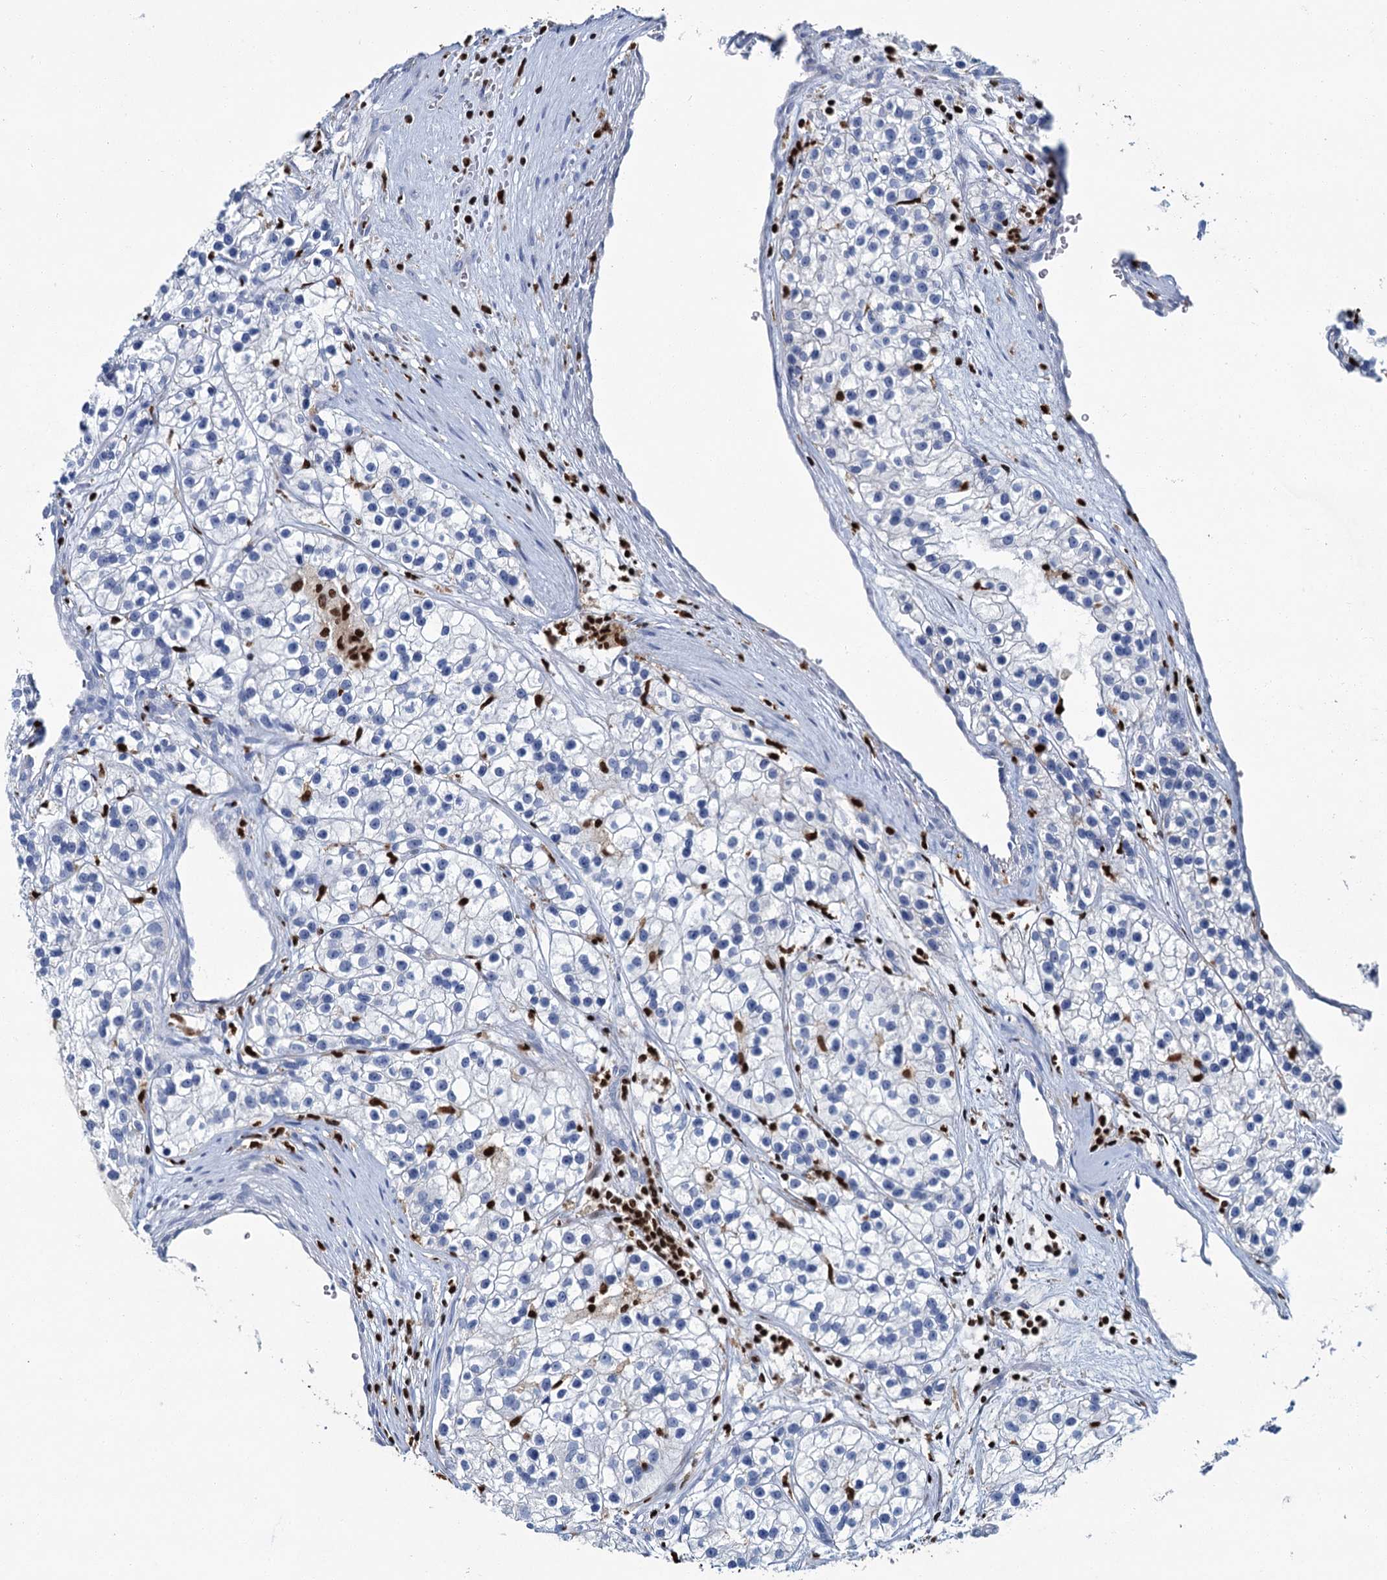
{"staining": {"intensity": "negative", "quantity": "none", "location": "none"}, "tissue": "renal cancer", "cell_type": "Tumor cells", "image_type": "cancer", "snomed": [{"axis": "morphology", "description": "Adenocarcinoma, NOS"}, {"axis": "topography", "description": "Kidney"}], "caption": "Human renal cancer stained for a protein using immunohistochemistry (IHC) reveals no staining in tumor cells.", "gene": "CELF2", "patient": {"sex": "female", "age": 57}}